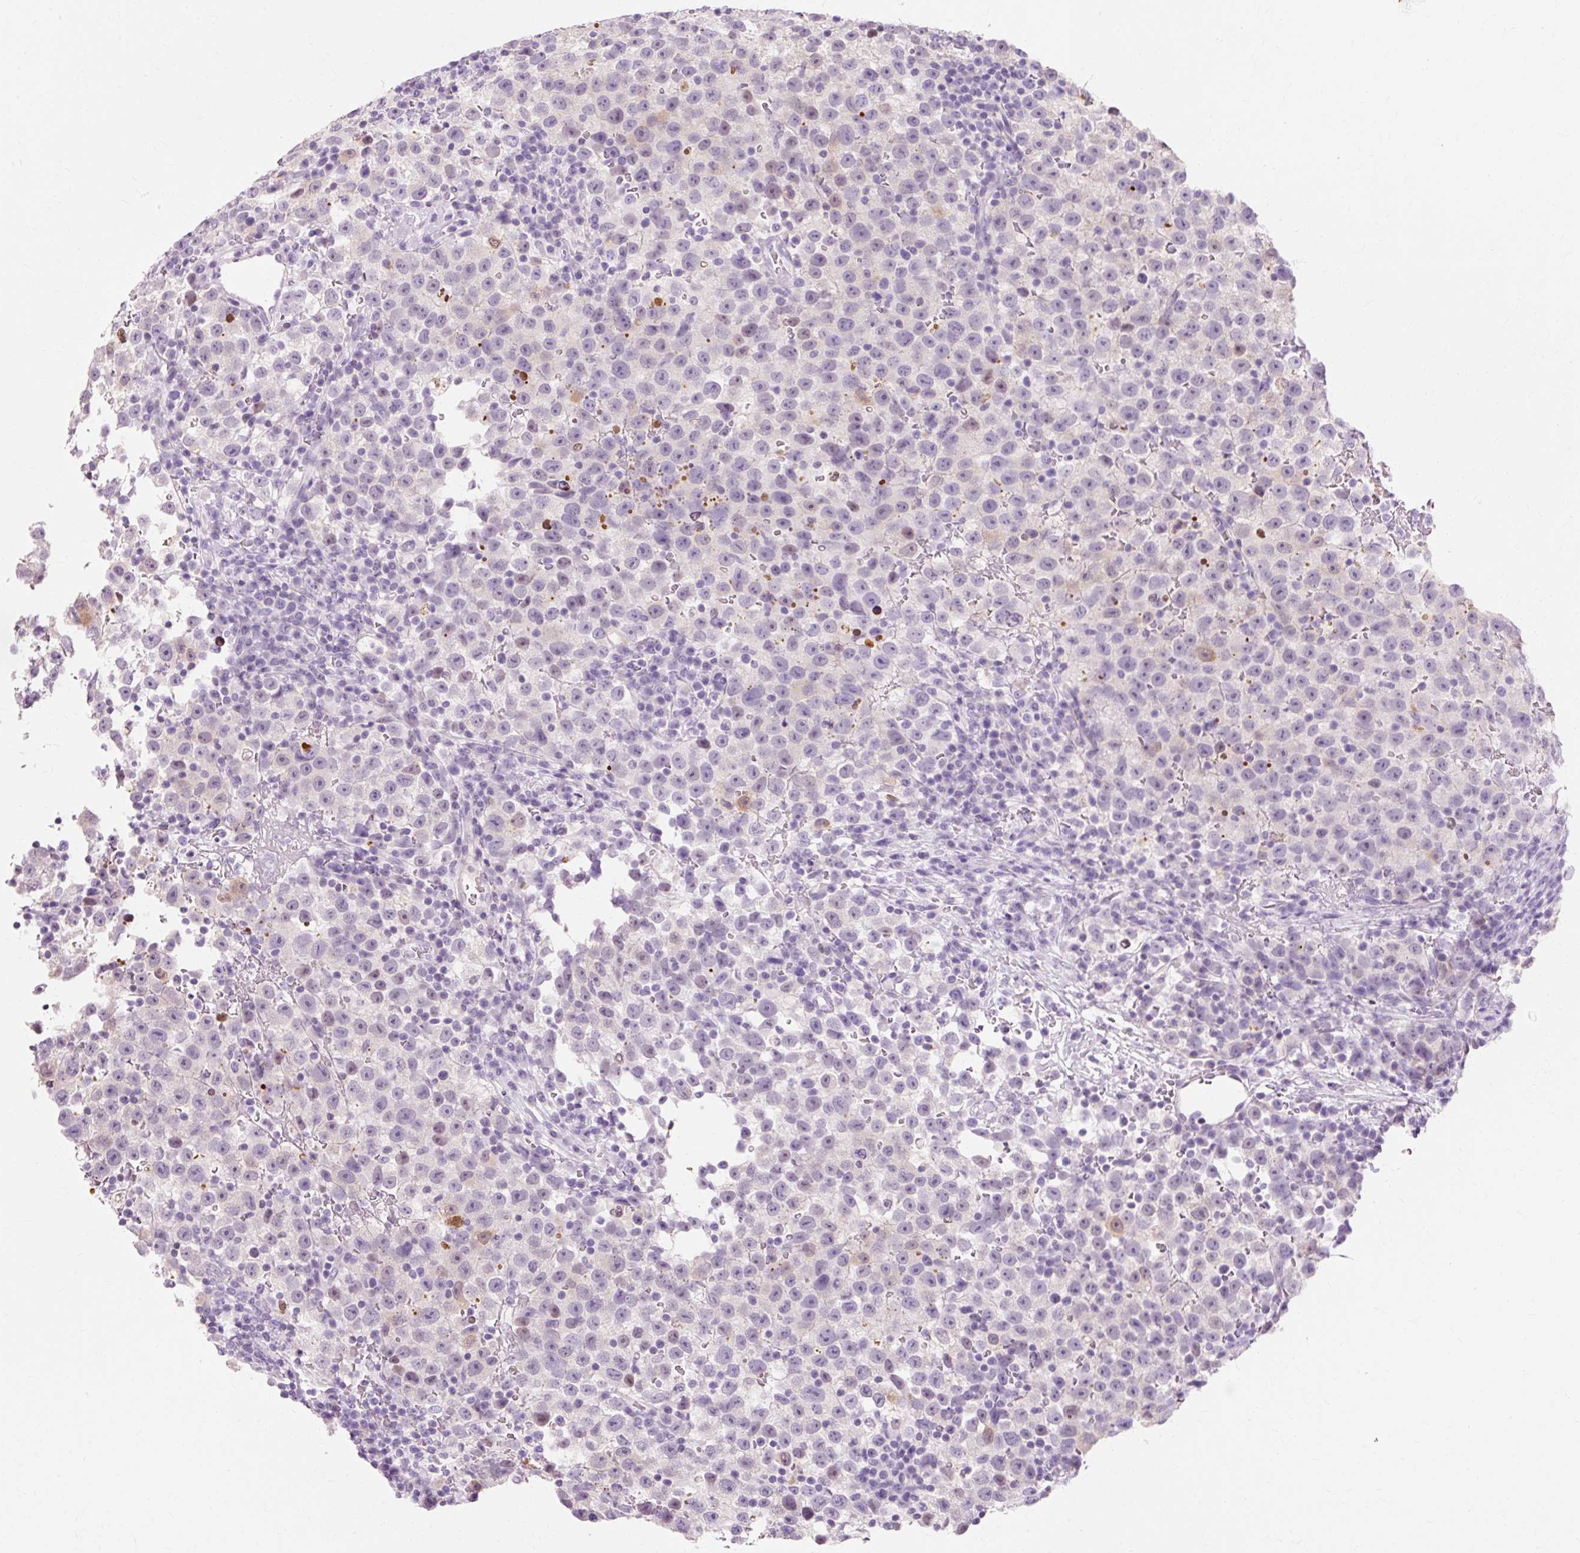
{"staining": {"intensity": "weak", "quantity": "<25%", "location": "nuclear"}, "tissue": "testis cancer", "cell_type": "Tumor cells", "image_type": "cancer", "snomed": [{"axis": "morphology", "description": "Seminoma, NOS"}, {"axis": "topography", "description": "Testis"}], "caption": "Testis seminoma was stained to show a protein in brown. There is no significant staining in tumor cells.", "gene": "VN1R2", "patient": {"sex": "male", "age": 22}}